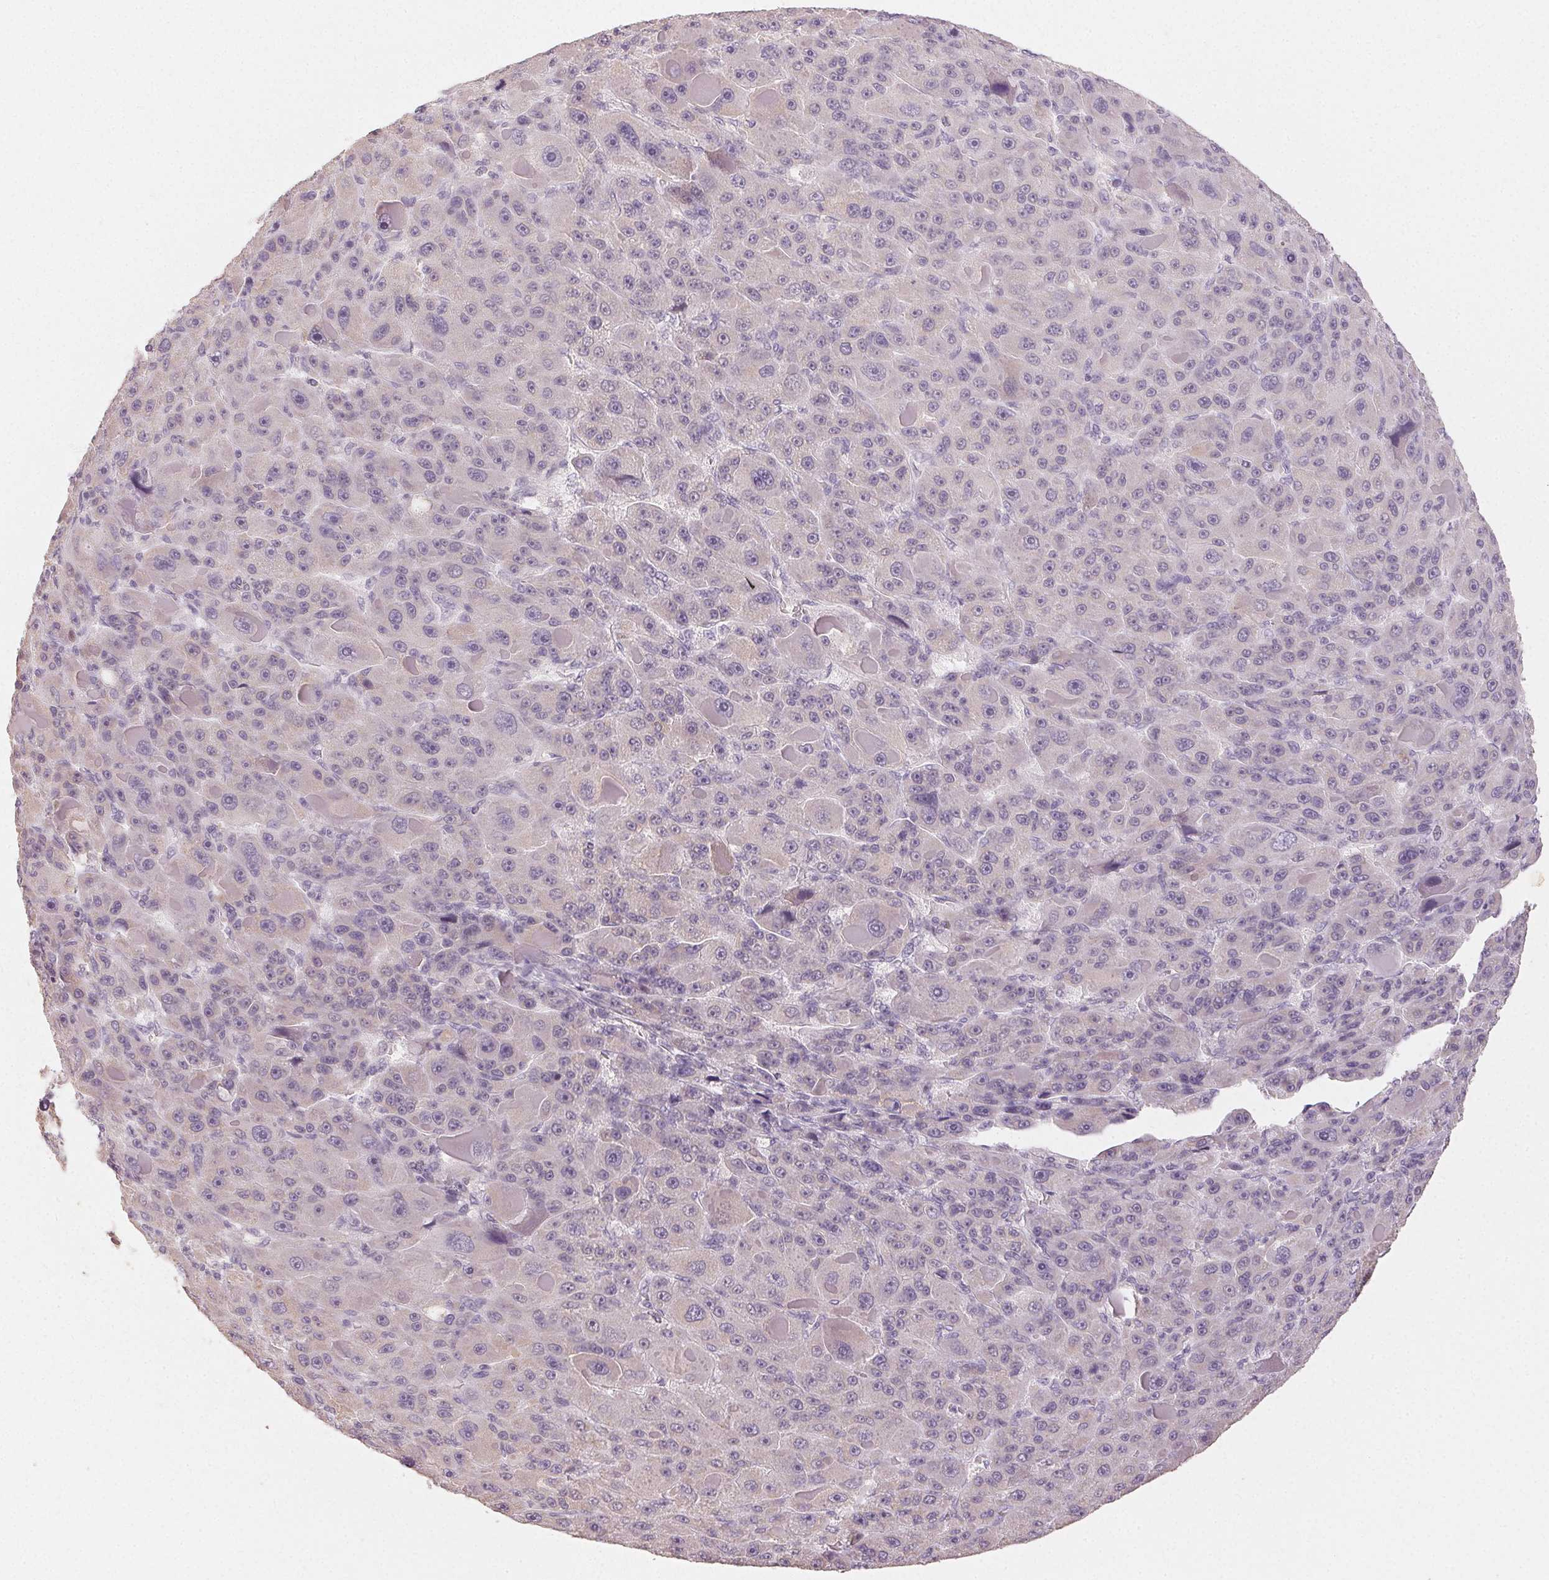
{"staining": {"intensity": "negative", "quantity": "none", "location": "none"}, "tissue": "liver cancer", "cell_type": "Tumor cells", "image_type": "cancer", "snomed": [{"axis": "morphology", "description": "Carcinoma, Hepatocellular, NOS"}, {"axis": "topography", "description": "Liver"}], "caption": "Hepatocellular carcinoma (liver) was stained to show a protein in brown. There is no significant staining in tumor cells. Brightfield microscopy of immunohistochemistry (IHC) stained with DAB (brown) and hematoxylin (blue), captured at high magnification.", "gene": "LVRN", "patient": {"sex": "male", "age": 76}}